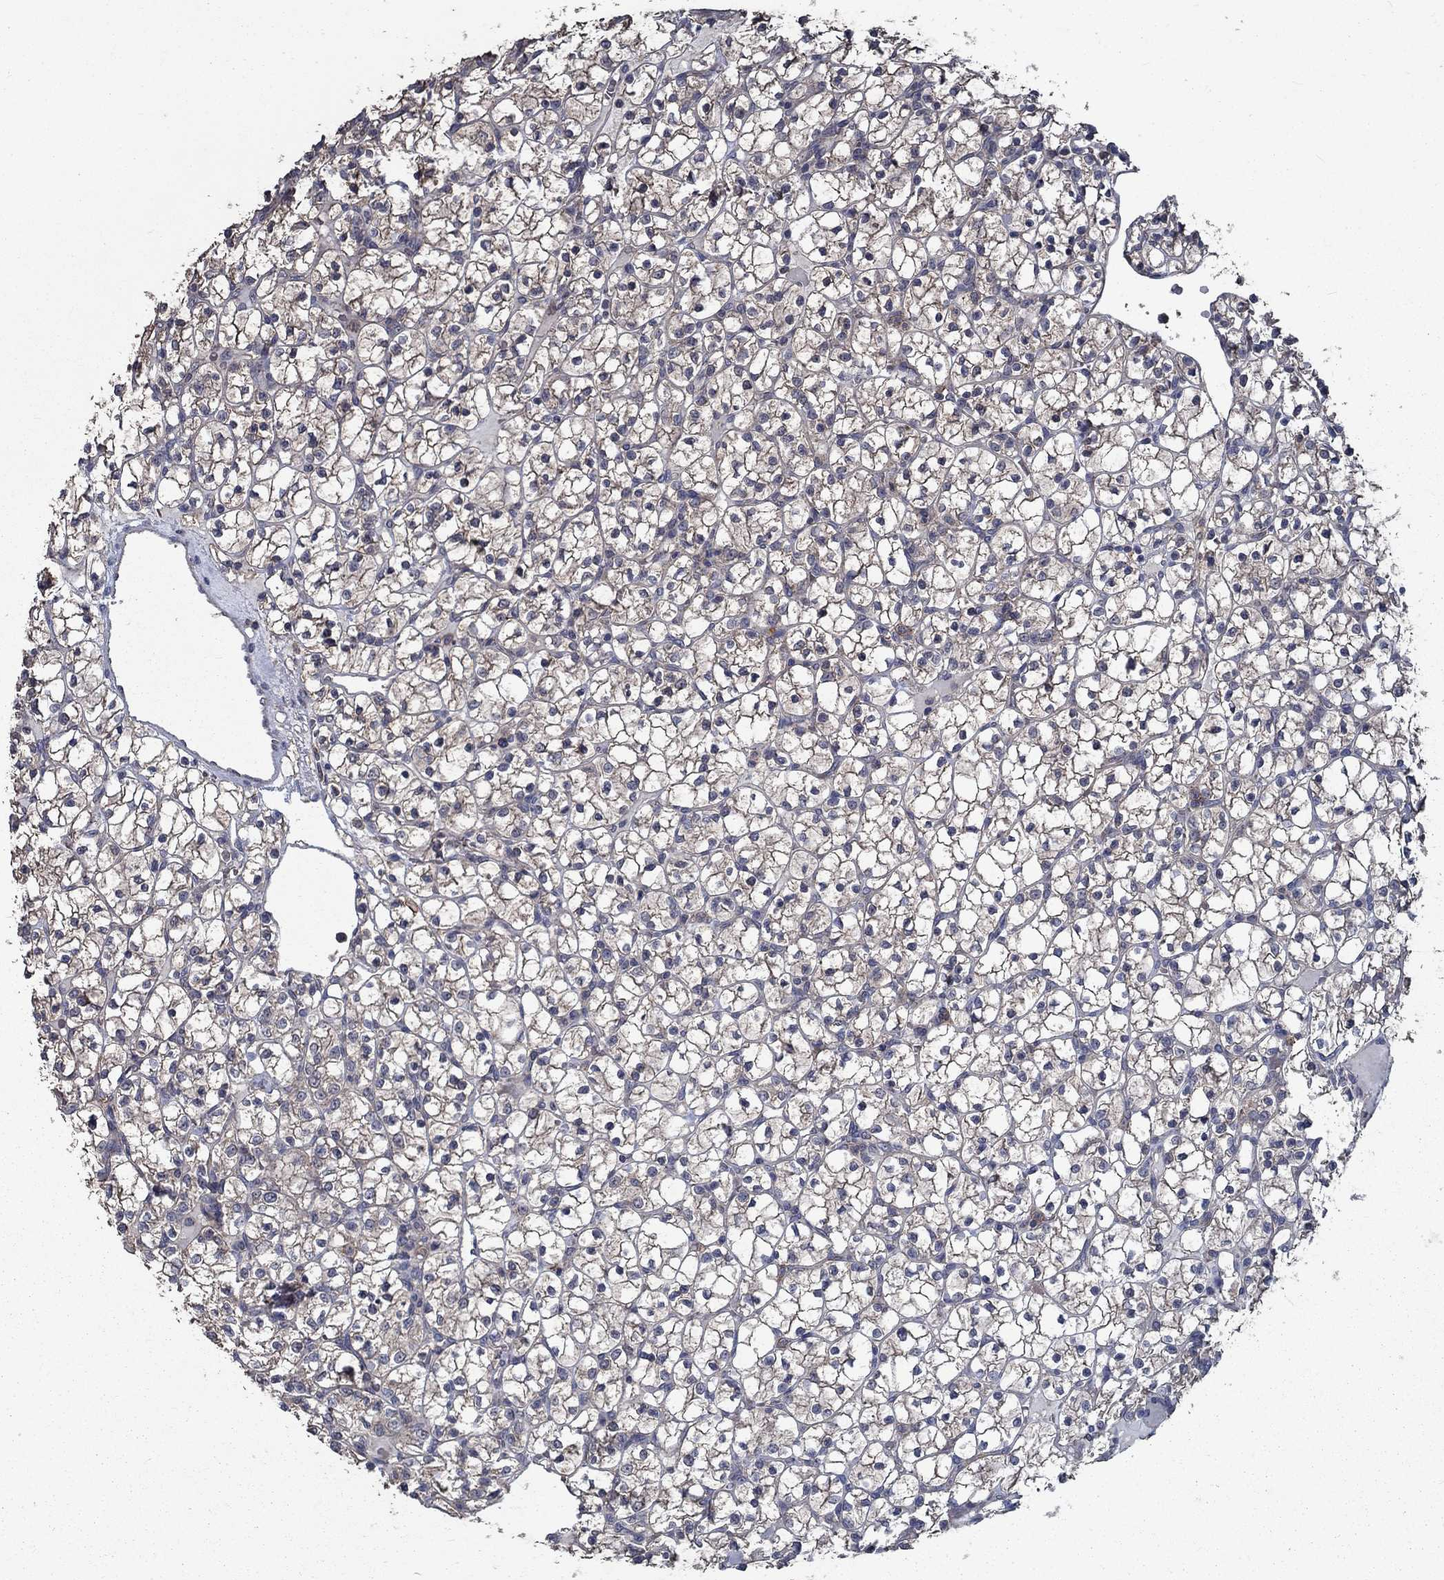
{"staining": {"intensity": "weak", "quantity": "25%-75%", "location": "cytoplasmic/membranous"}, "tissue": "renal cancer", "cell_type": "Tumor cells", "image_type": "cancer", "snomed": [{"axis": "morphology", "description": "Adenocarcinoma, NOS"}, {"axis": "topography", "description": "Kidney"}], "caption": "Human renal cancer (adenocarcinoma) stained for a protein (brown) demonstrates weak cytoplasmic/membranous positive positivity in approximately 25%-75% of tumor cells.", "gene": "SLC44A1", "patient": {"sex": "female", "age": 89}}